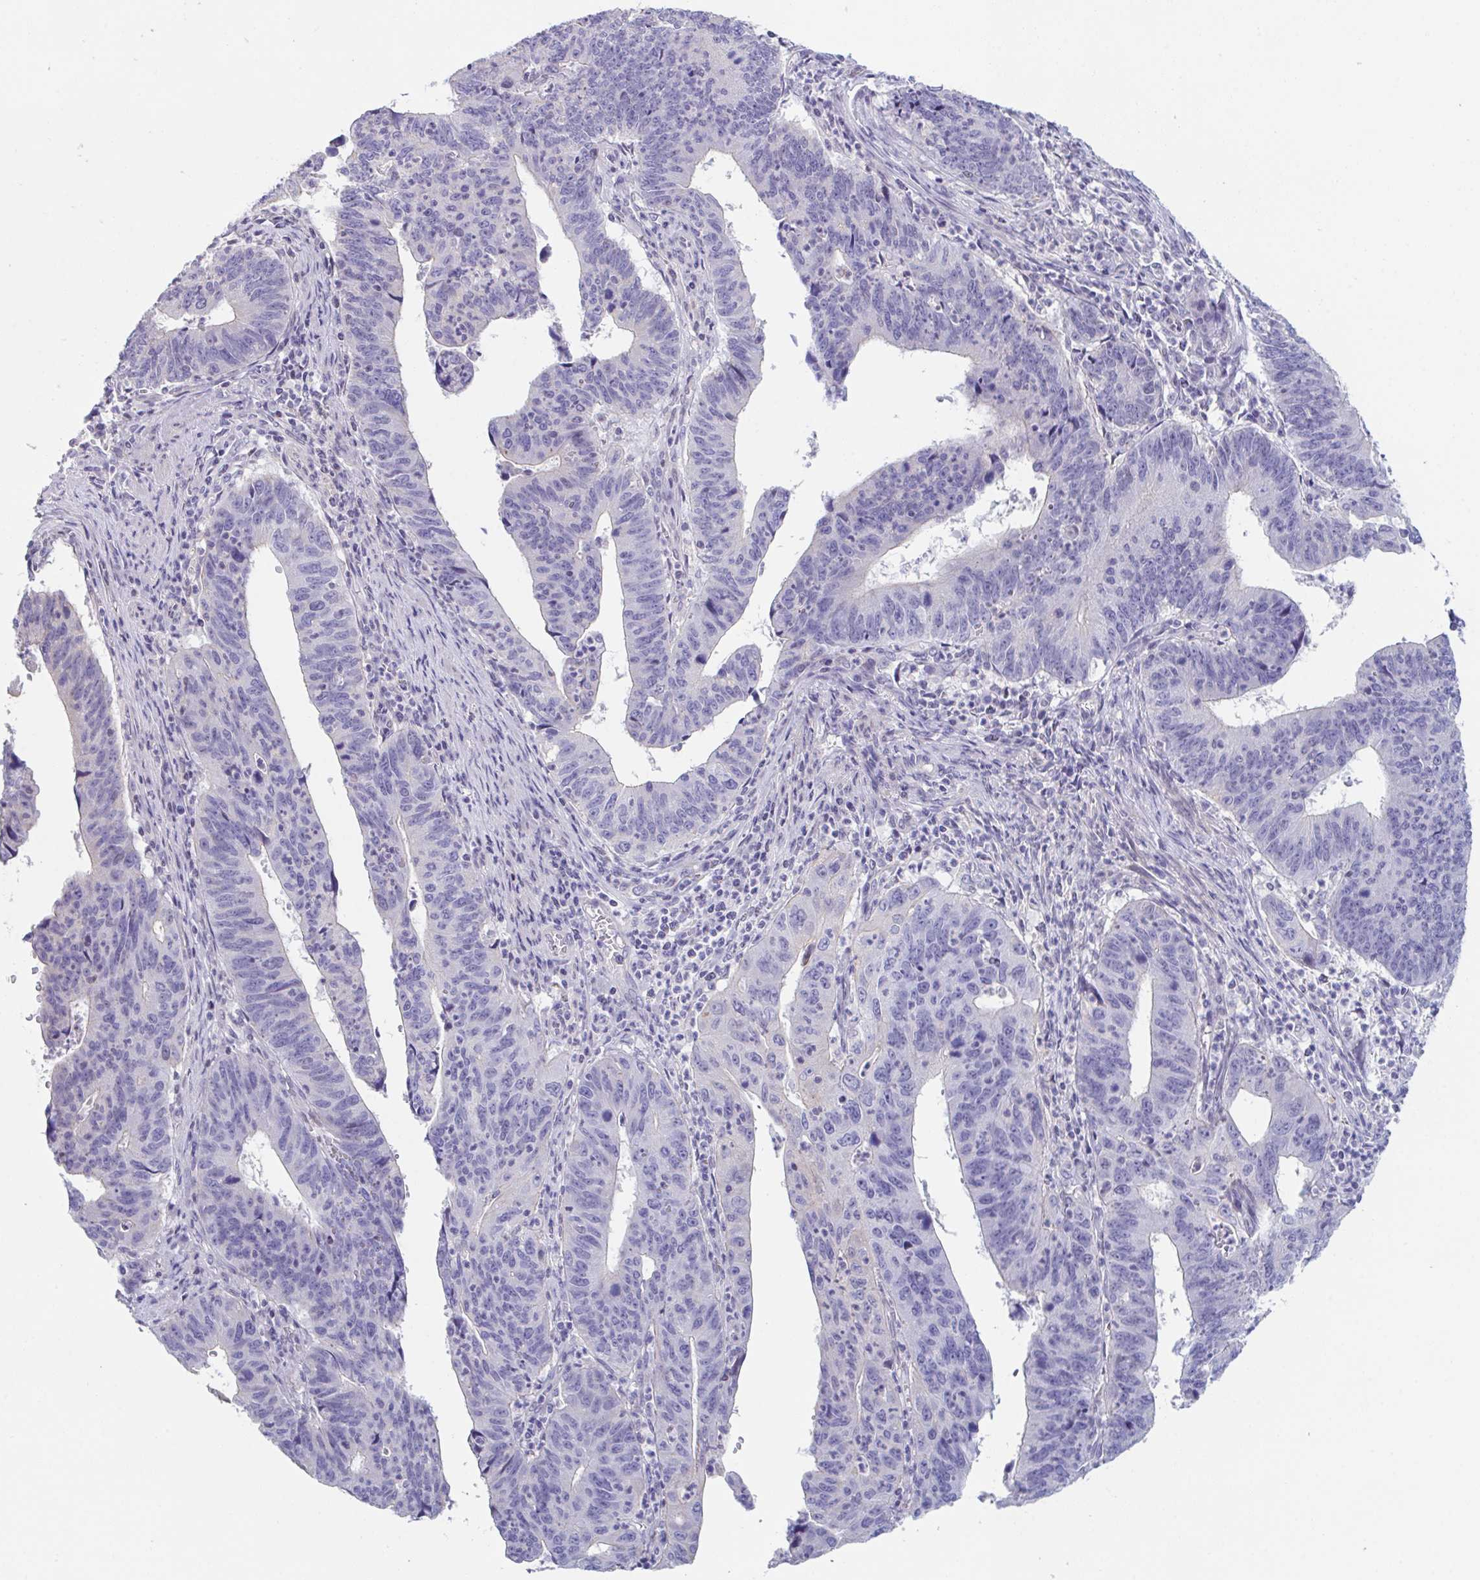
{"staining": {"intensity": "negative", "quantity": "none", "location": "none"}, "tissue": "stomach cancer", "cell_type": "Tumor cells", "image_type": "cancer", "snomed": [{"axis": "morphology", "description": "Adenocarcinoma, NOS"}, {"axis": "topography", "description": "Stomach"}], "caption": "DAB immunohistochemical staining of stomach cancer exhibits no significant expression in tumor cells.", "gene": "ATP6V0D2", "patient": {"sex": "male", "age": 59}}